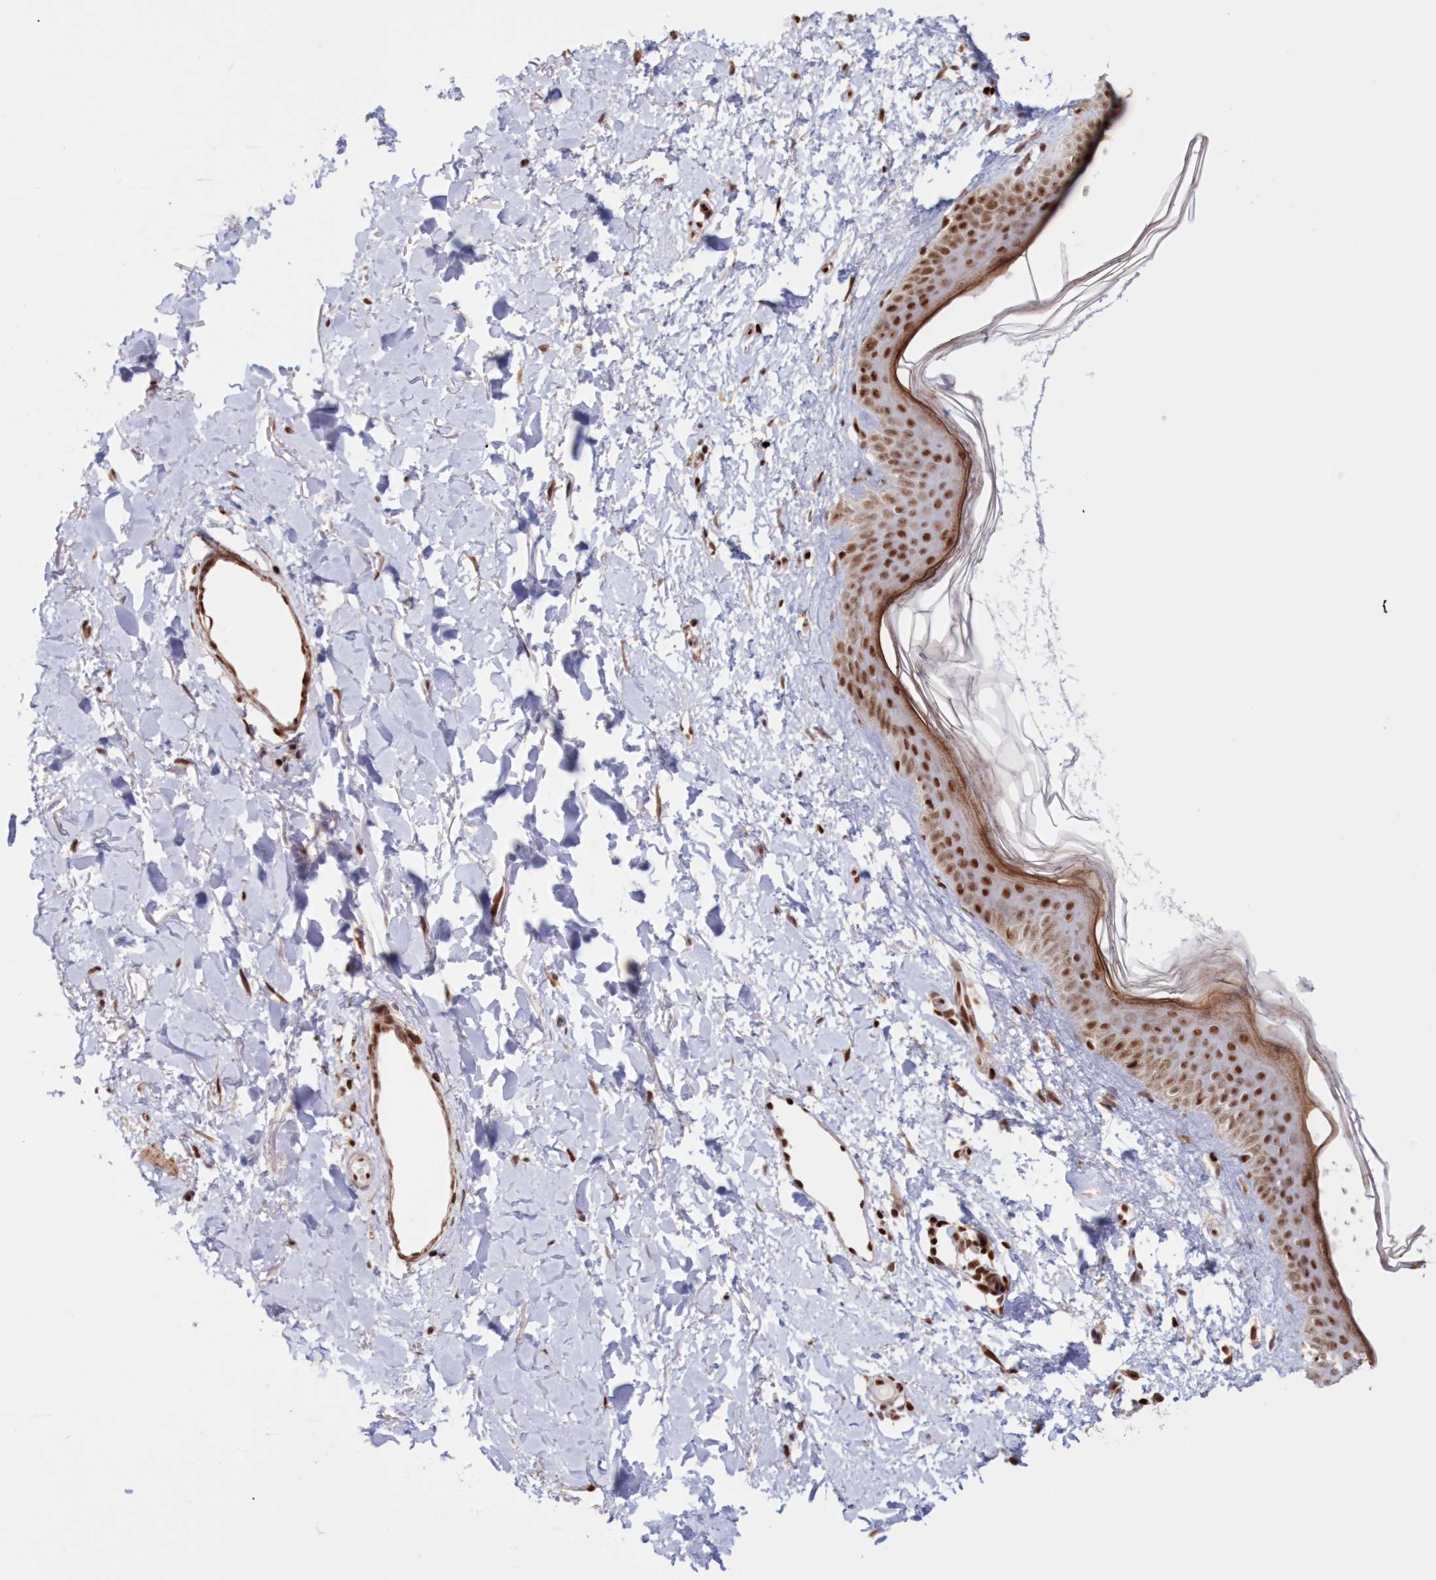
{"staining": {"intensity": "strong", "quantity": ">75%", "location": "cytoplasmic/membranous,nuclear"}, "tissue": "skin", "cell_type": "Fibroblasts", "image_type": "normal", "snomed": [{"axis": "morphology", "description": "Normal tissue, NOS"}, {"axis": "topography", "description": "Skin"}], "caption": "Immunohistochemistry image of normal human skin stained for a protein (brown), which demonstrates high levels of strong cytoplasmic/membranous,nuclear expression in approximately >75% of fibroblasts.", "gene": "POLR2B", "patient": {"sex": "female", "age": 58}}